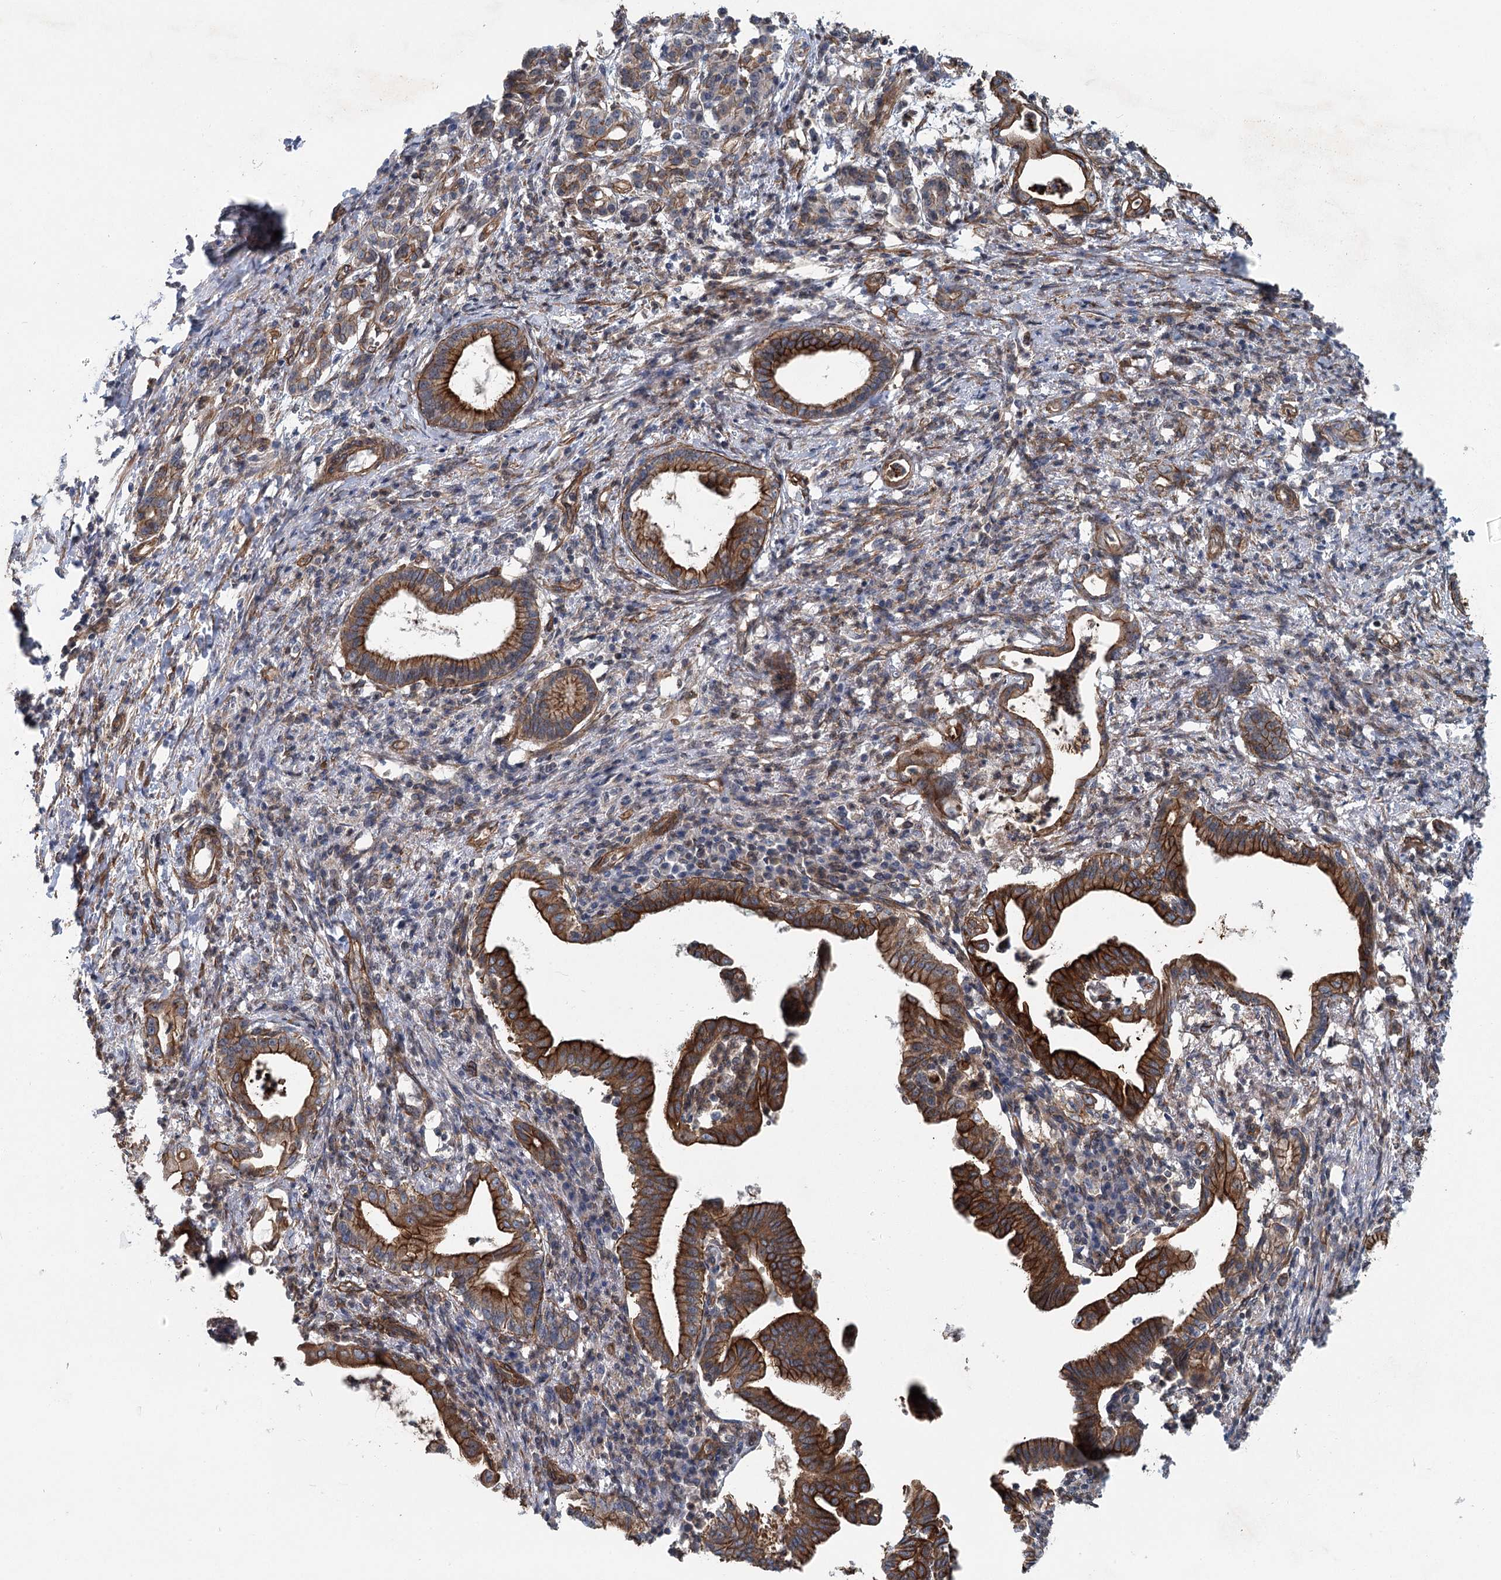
{"staining": {"intensity": "strong", "quantity": ">75%", "location": "cytoplasmic/membranous"}, "tissue": "pancreatic cancer", "cell_type": "Tumor cells", "image_type": "cancer", "snomed": [{"axis": "morphology", "description": "Adenocarcinoma, NOS"}, {"axis": "topography", "description": "Pancreas"}], "caption": "A high-resolution micrograph shows IHC staining of pancreatic adenocarcinoma, which demonstrates strong cytoplasmic/membranous staining in about >75% of tumor cells.", "gene": "IQSEC1", "patient": {"sex": "female", "age": 55}}